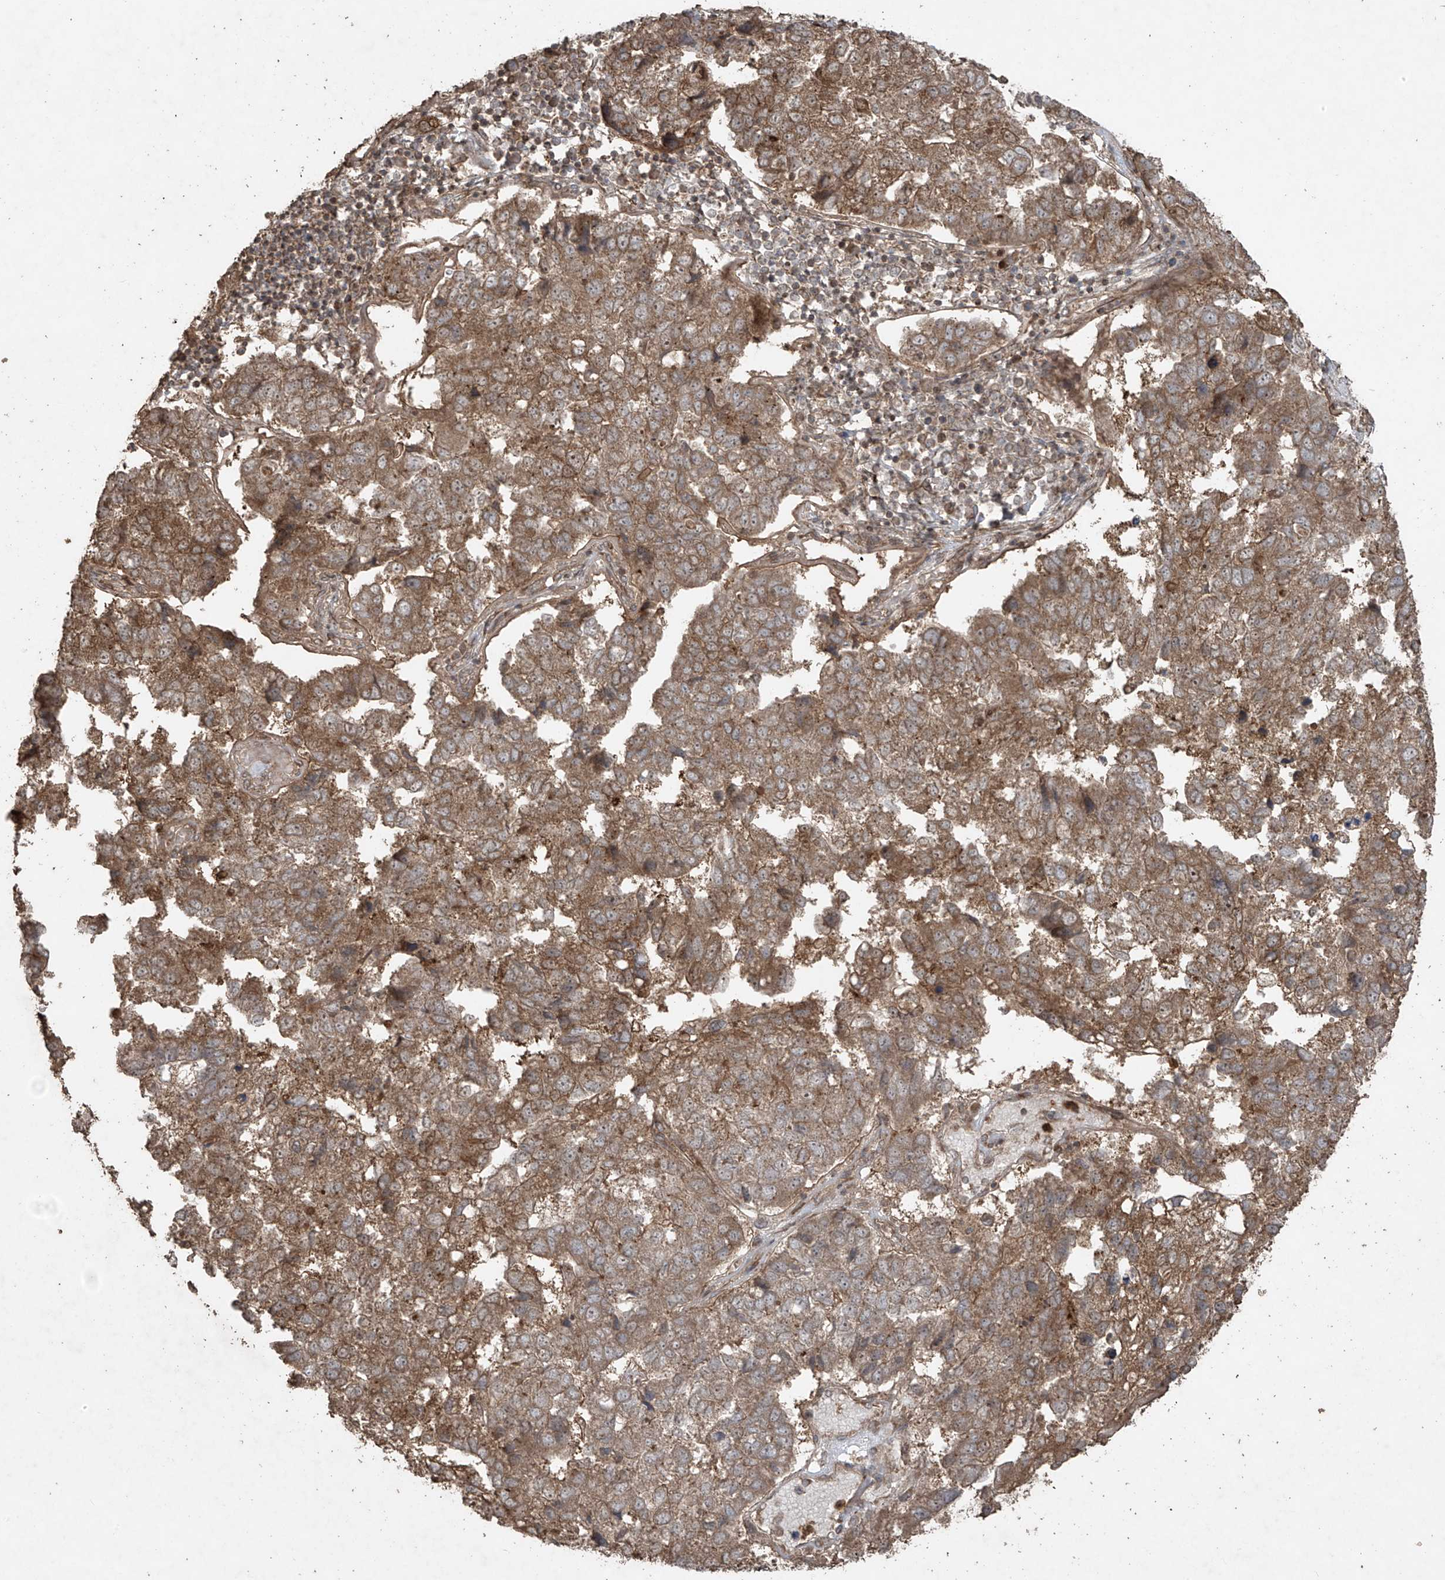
{"staining": {"intensity": "moderate", "quantity": ">75%", "location": "cytoplasmic/membranous"}, "tissue": "pancreatic cancer", "cell_type": "Tumor cells", "image_type": "cancer", "snomed": [{"axis": "morphology", "description": "Adenocarcinoma, NOS"}, {"axis": "topography", "description": "Pancreas"}], "caption": "There is medium levels of moderate cytoplasmic/membranous staining in tumor cells of adenocarcinoma (pancreatic), as demonstrated by immunohistochemical staining (brown color).", "gene": "PGPEP1", "patient": {"sex": "female", "age": 61}}